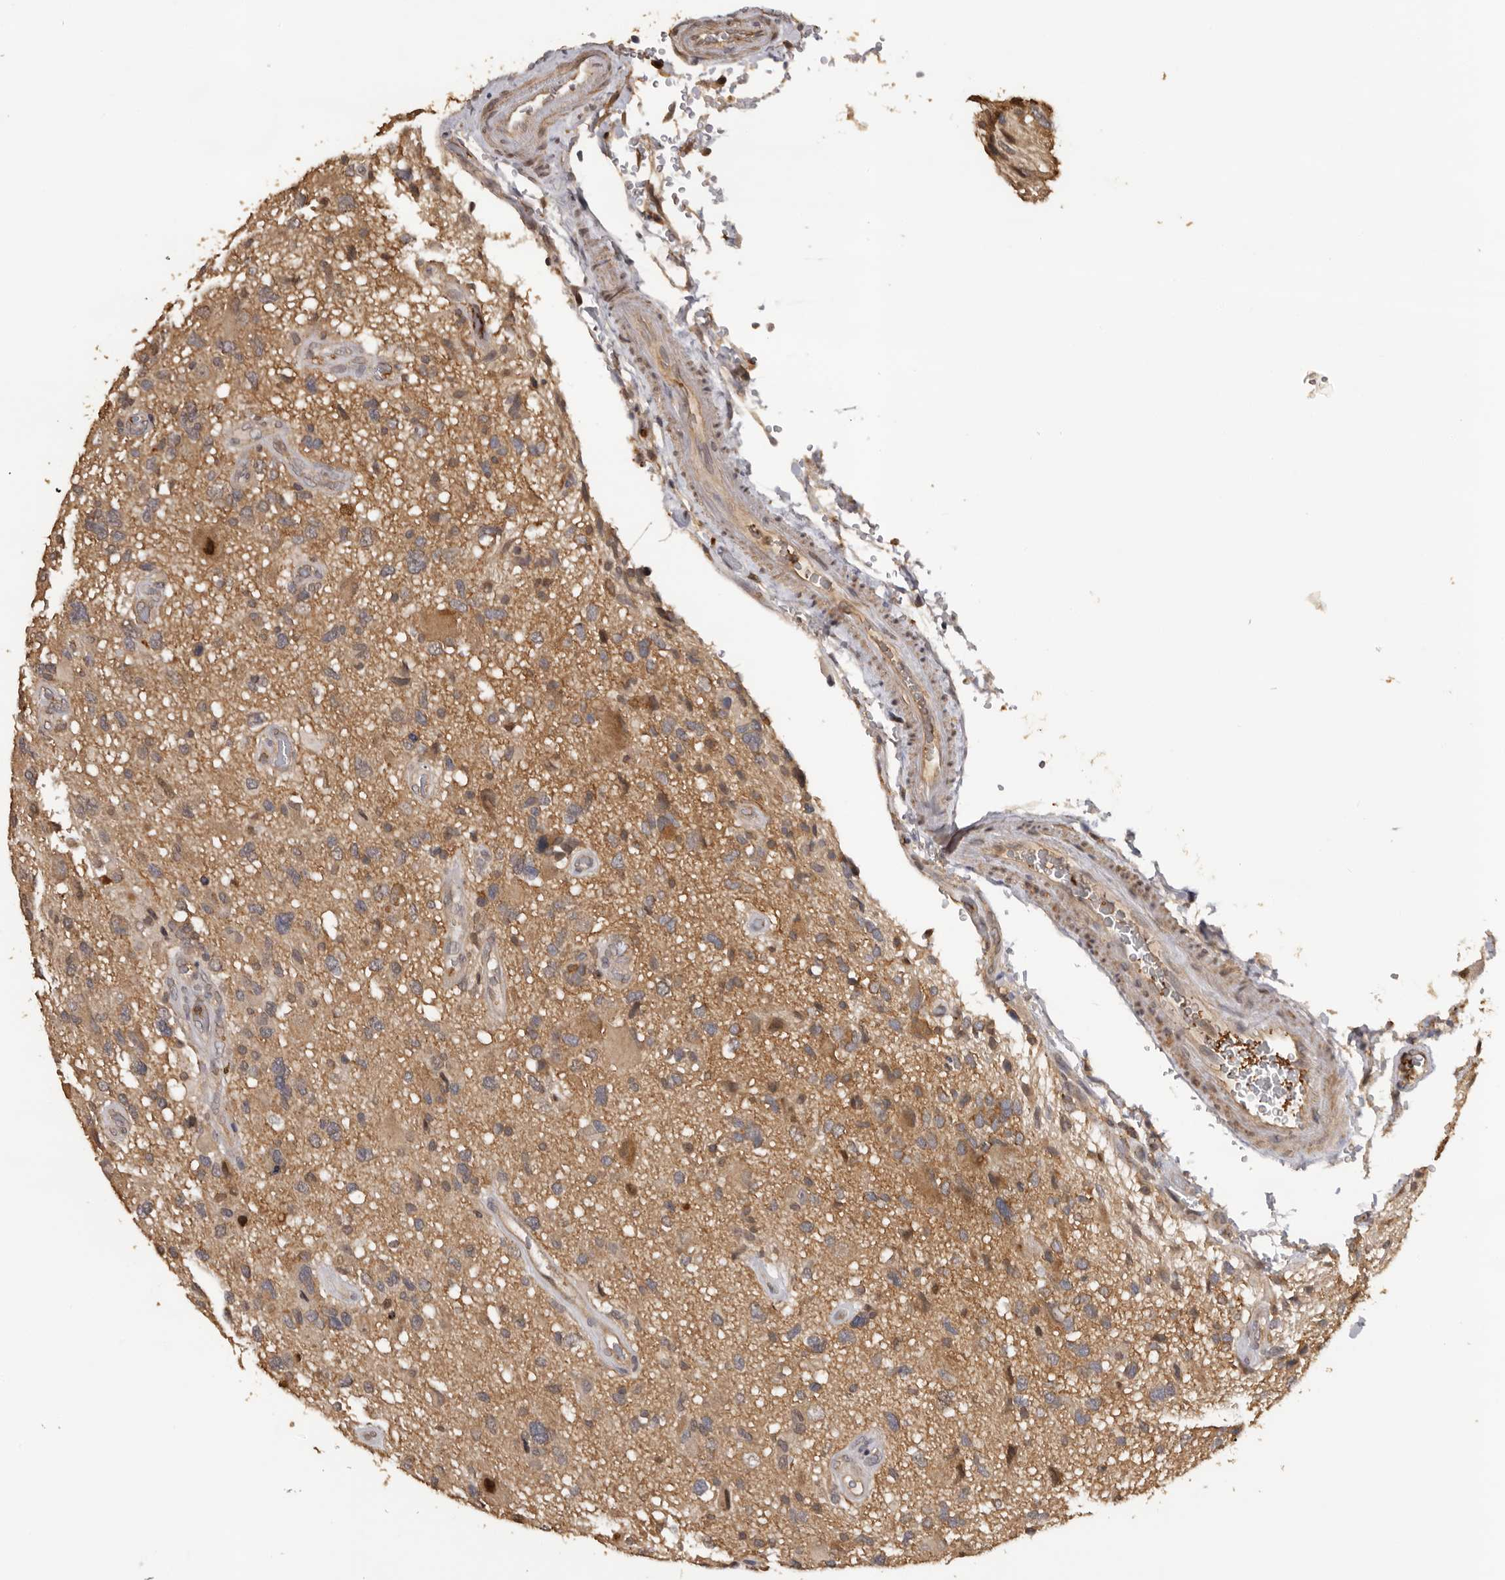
{"staining": {"intensity": "weak", "quantity": ">75%", "location": "cytoplasmic/membranous"}, "tissue": "glioma", "cell_type": "Tumor cells", "image_type": "cancer", "snomed": [{"axis": "morphology", "description": "Glioma, malignant, High grade"}, {"axis": "topography", "description": "Brain"}], "caption": "IHC (DAB (3,3'-diaminobenzidine)) staining of glioma exhibits weak cytoplasmic/membranous protein expression in approximately >75% of tumor cells.", "gene": "KIF2B", "patient": {"sex": "male", "age": 33}}